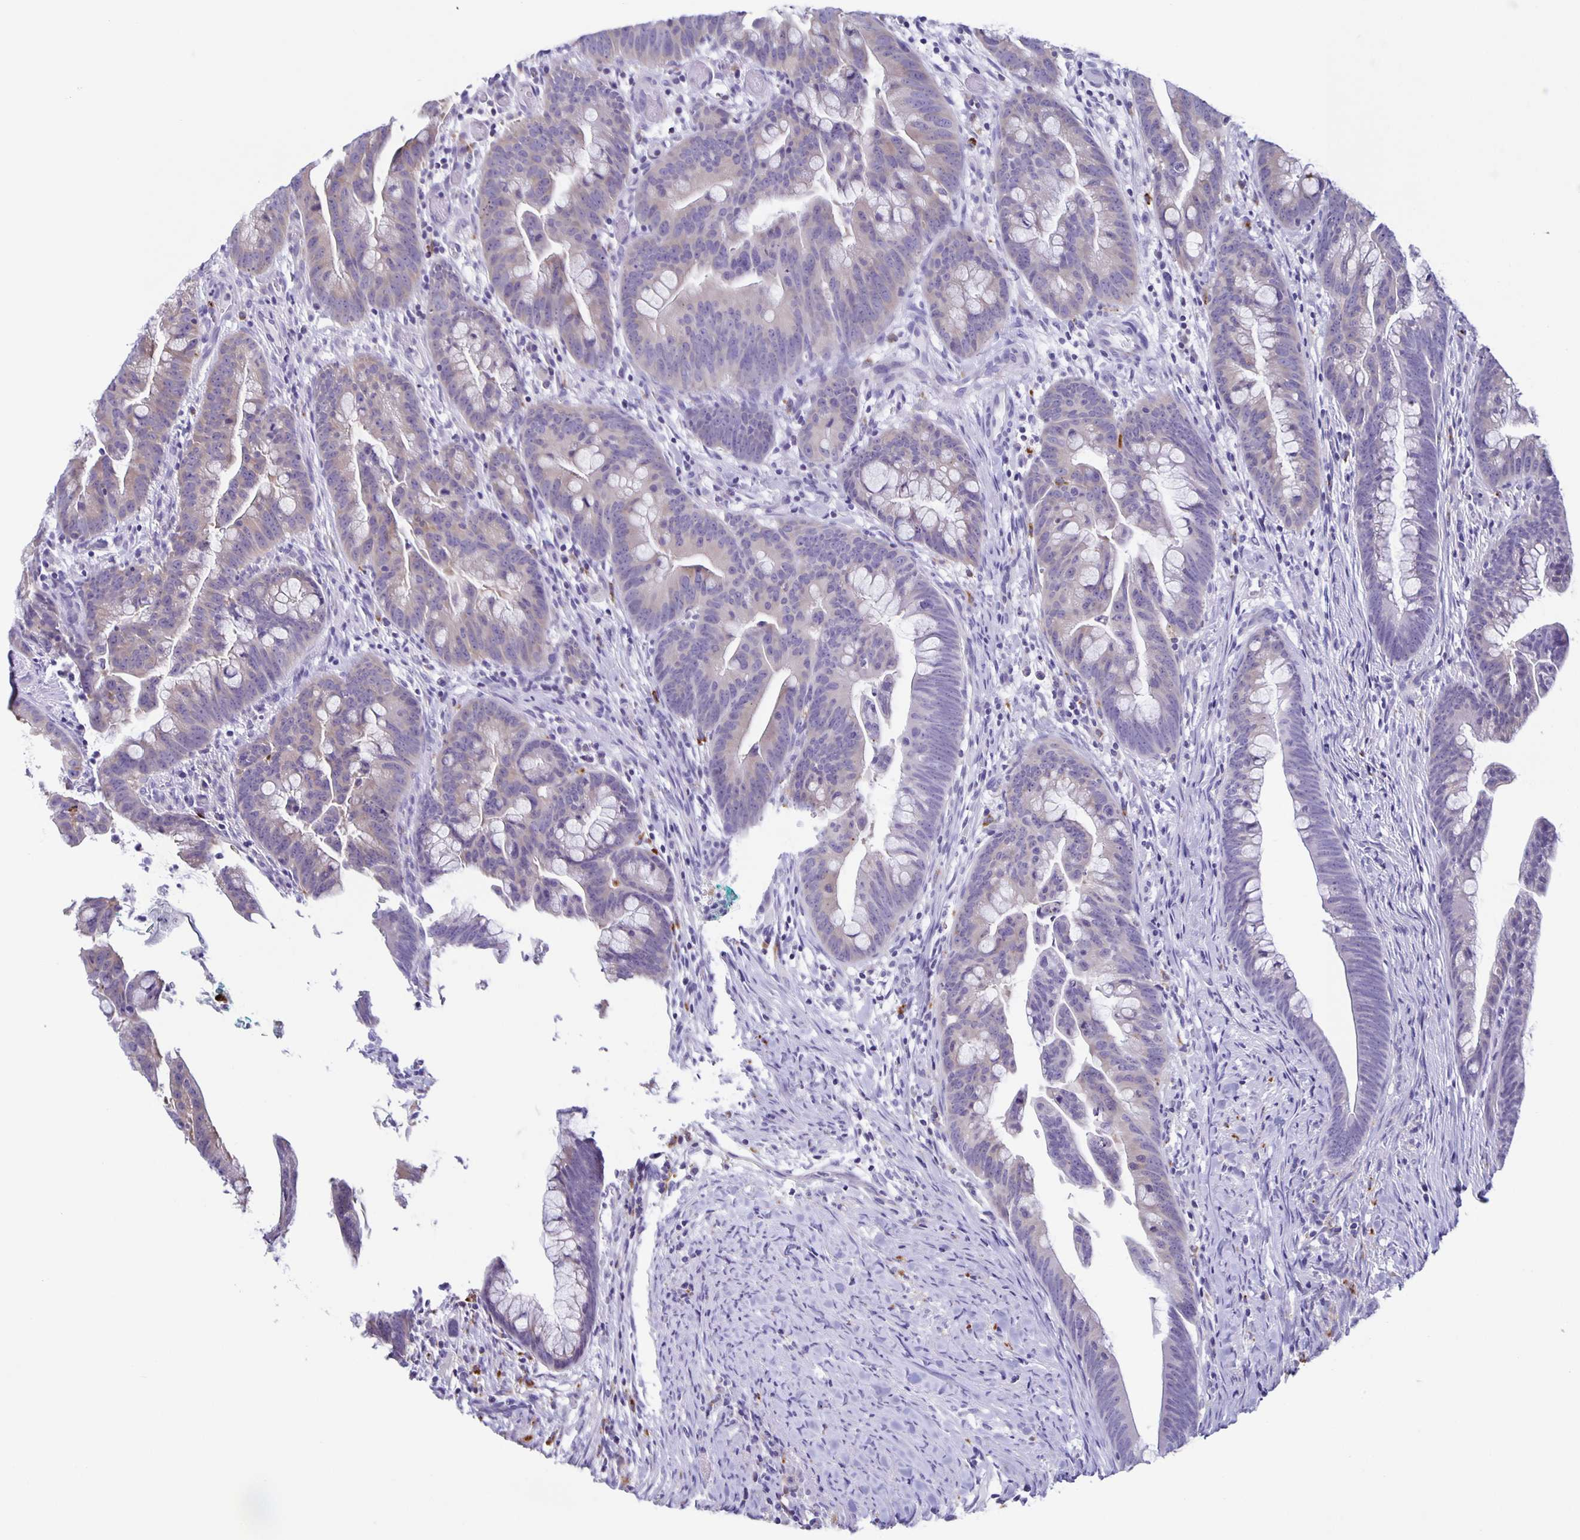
{"staining": {"intensity": "negative", "quantity": "none", "location": "none"}, "tissue": "colorectal cancer", "cell_type": "Tumor cells", "image_type": "cancer", "snomed": [{"axis": "morphology", "description": "Adenocarcinoma, NOS"}, {"axis": "topography", "description": "Colon"}], "caption": "An immunohistochemistry histopathology image of colorectal adenocarcinoma is shown. There is no staining in tumor cells of colorectal adenocarcinoma.", "gene": "LIPA", "patient": {"sex": "male", "age": 62}}